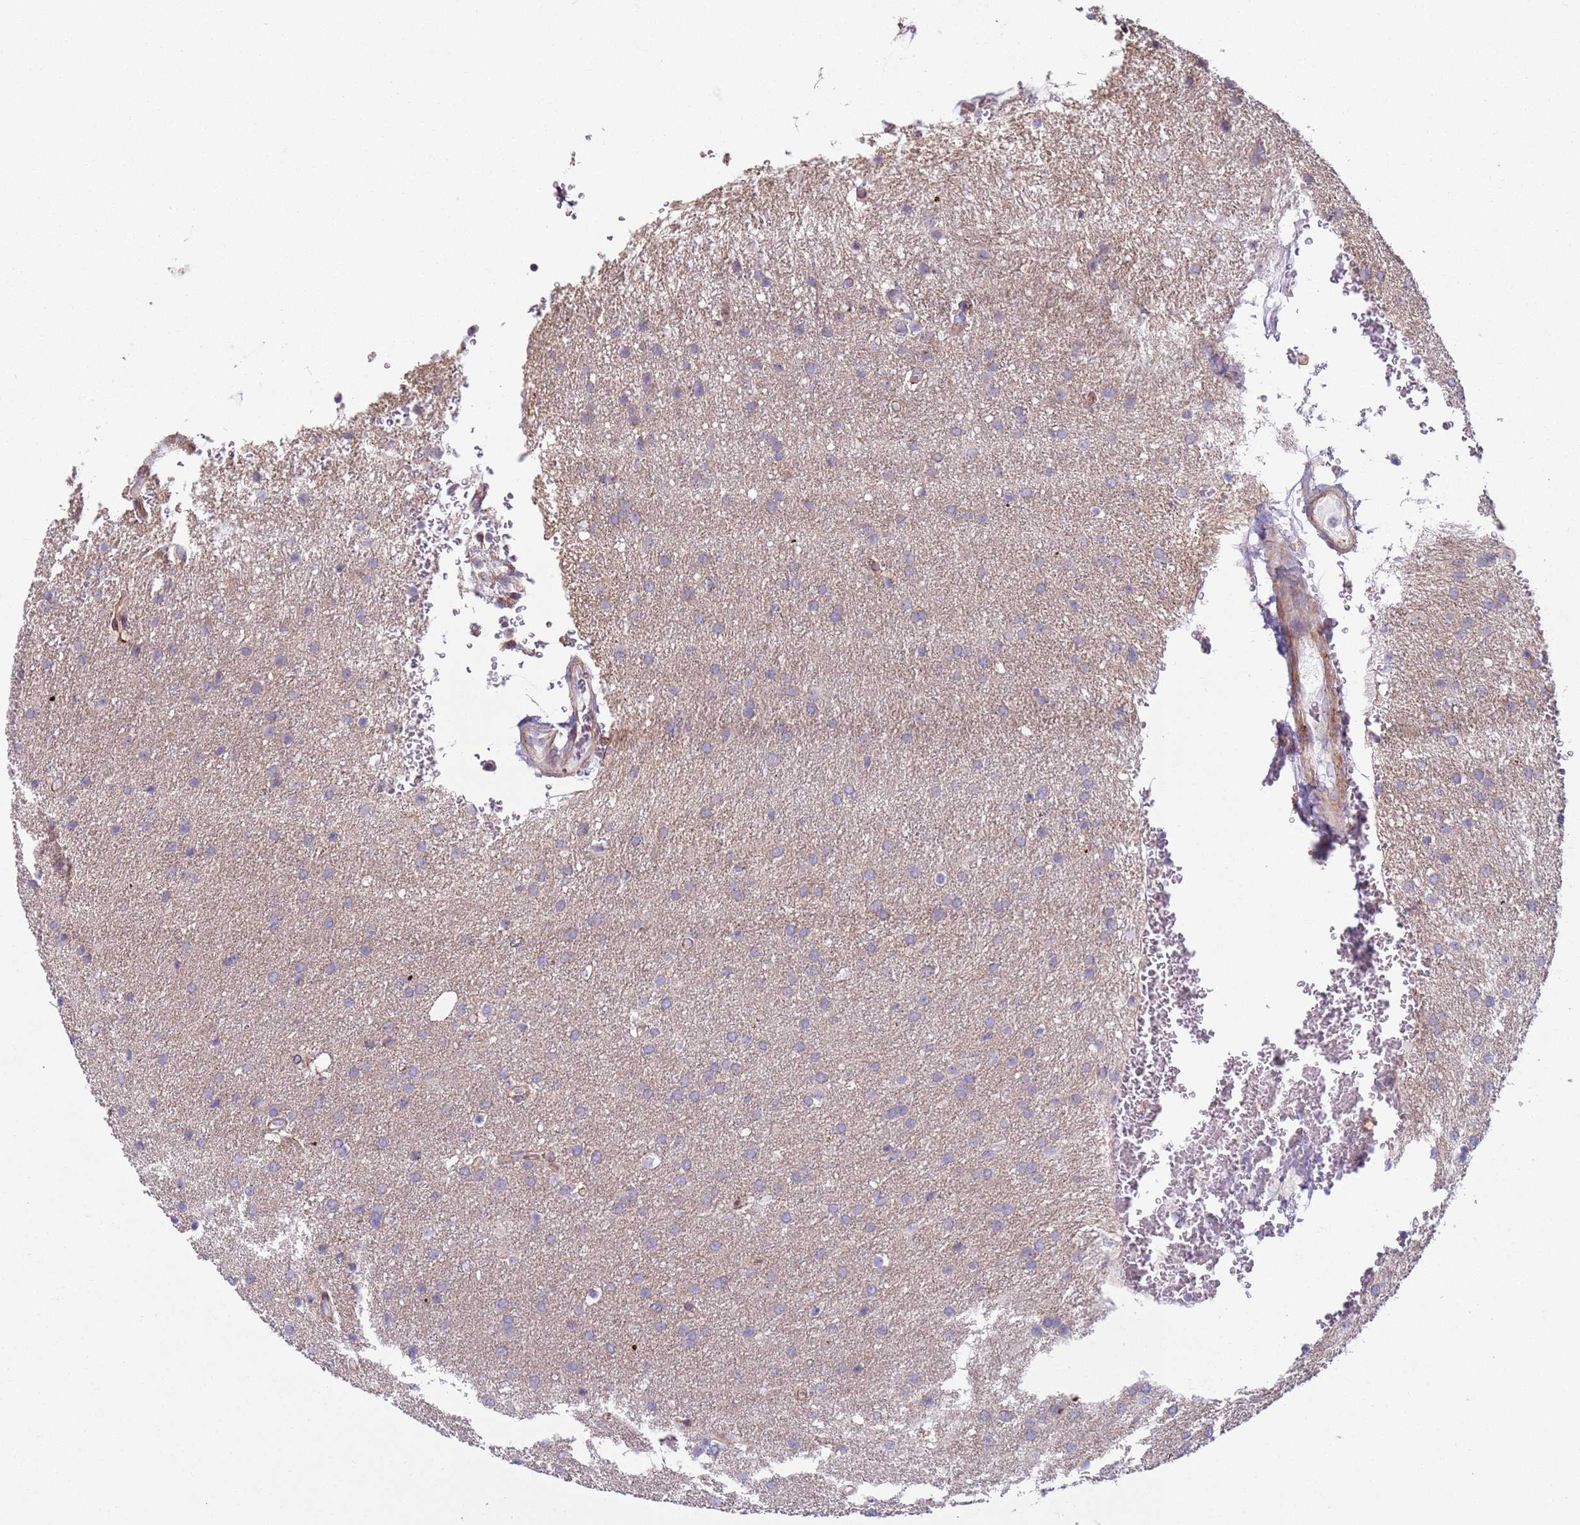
{"staining": {"intensity": "negative", "quantity": "none", "location": "none"}, "tissue": "glioma", "cell_type": "Tumor cells", "image_type": "cancer", "snomed": [{"axis": "morphology", "description": "Glioma, malignant, Low grade"}, {"axis": "topography", "description": "Brain"}], "caption": "Immunohistochemistry (IHC) photomicrograph of glioma stained for a protein (brown), which demonstrates no staining in tumor cells. The staining is performed using DAB (3,3'-diaminobenzidine) brown chromogen with nuclei counter-stained in using hematoxylin.", "gene": "HEATR1", "patient": {"sex": "female", "age": 32}}